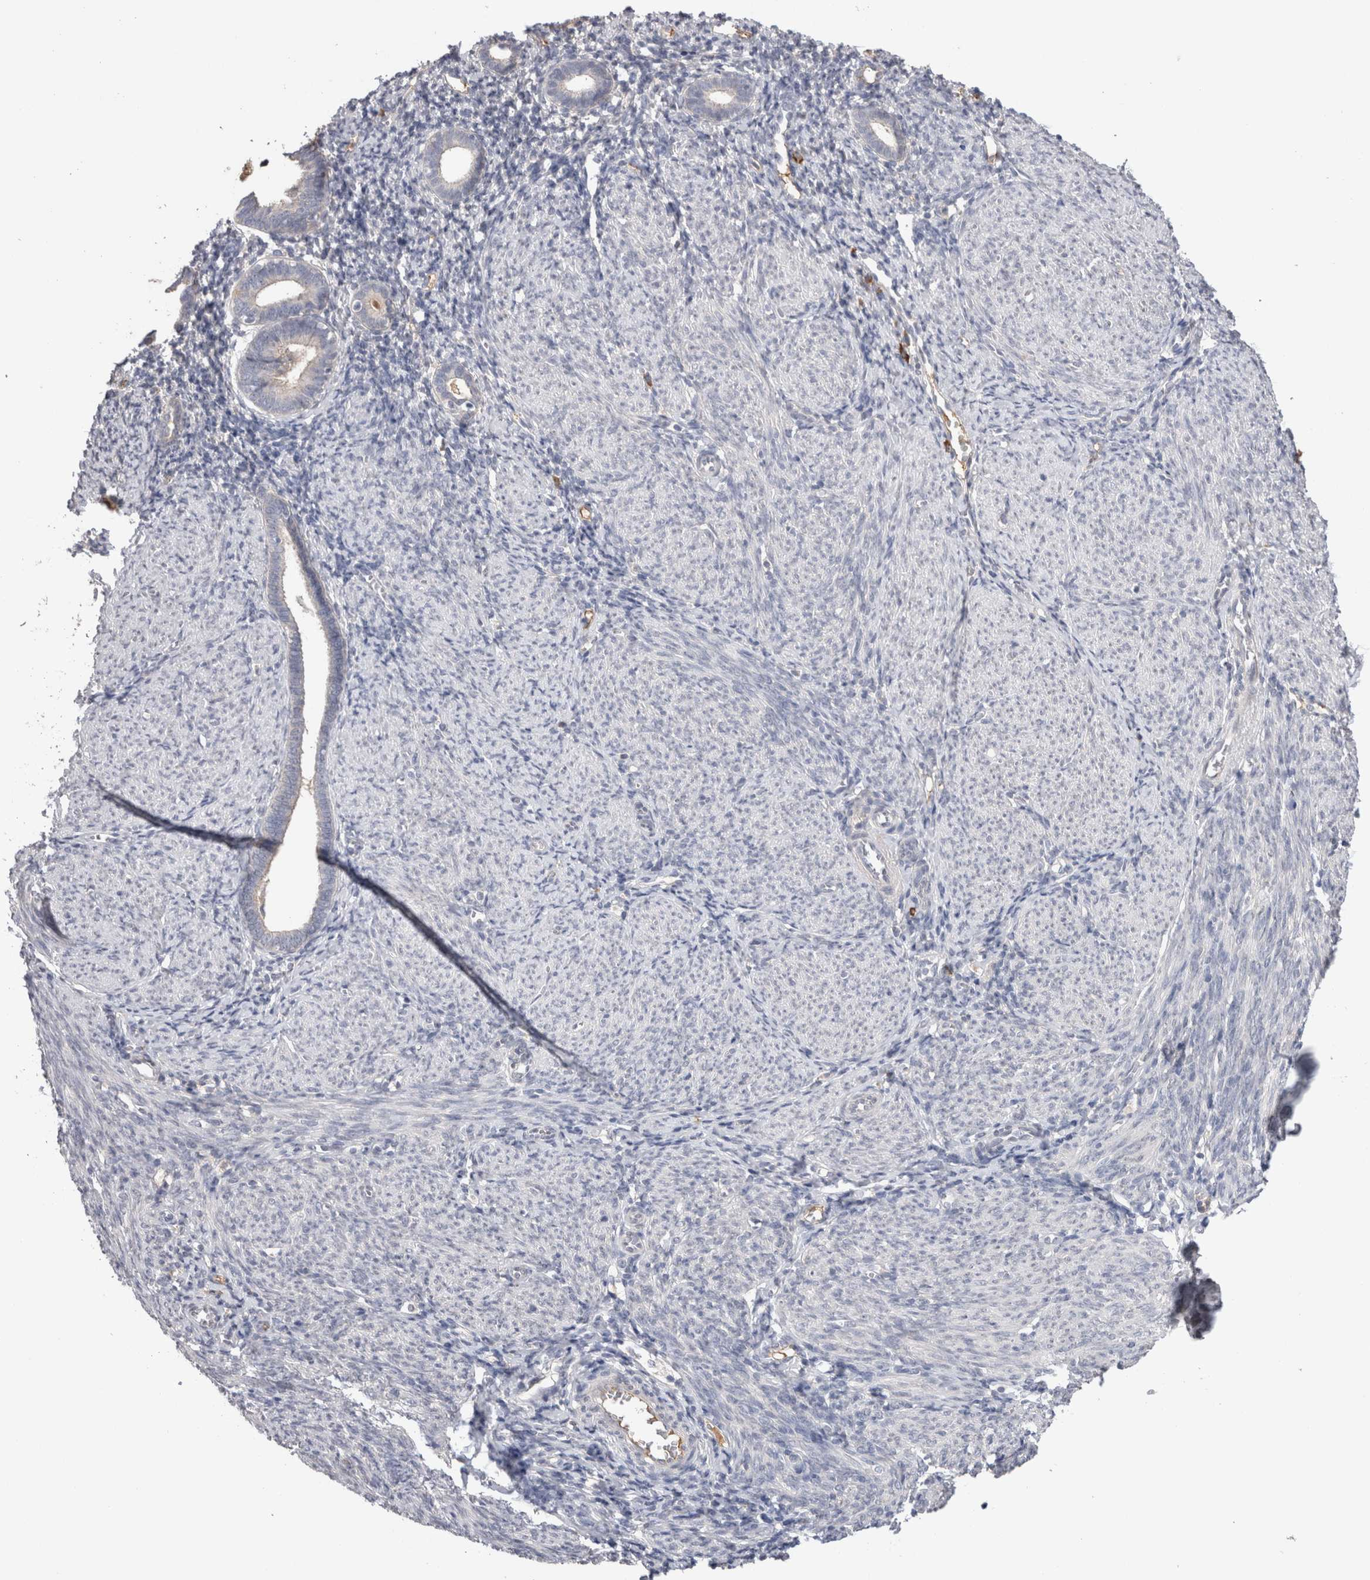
{"staining": {"intensity": "negative", "quantity": "none", "location": "none"}, "tissue": "endometrium", "cell_type": "Cells in endometrial stroma", "image_type": "normal", "snomed": [{"axis": "morphology", "description": "Normal tissue, NOS"}, {"axis": "morphology", "description": "Adenocarcinoma, NOS"}, {"axis": "topography", "description": "Endometrium"}], "caption": "Micrograph shows no protein expression in cells in endometrial stroma of benign endometrium. (Immunohistochemistry, brightfield microscopy, high magnification).", "gene": "PPP3CC", "patient": {"sex": "female", "age": 57}}